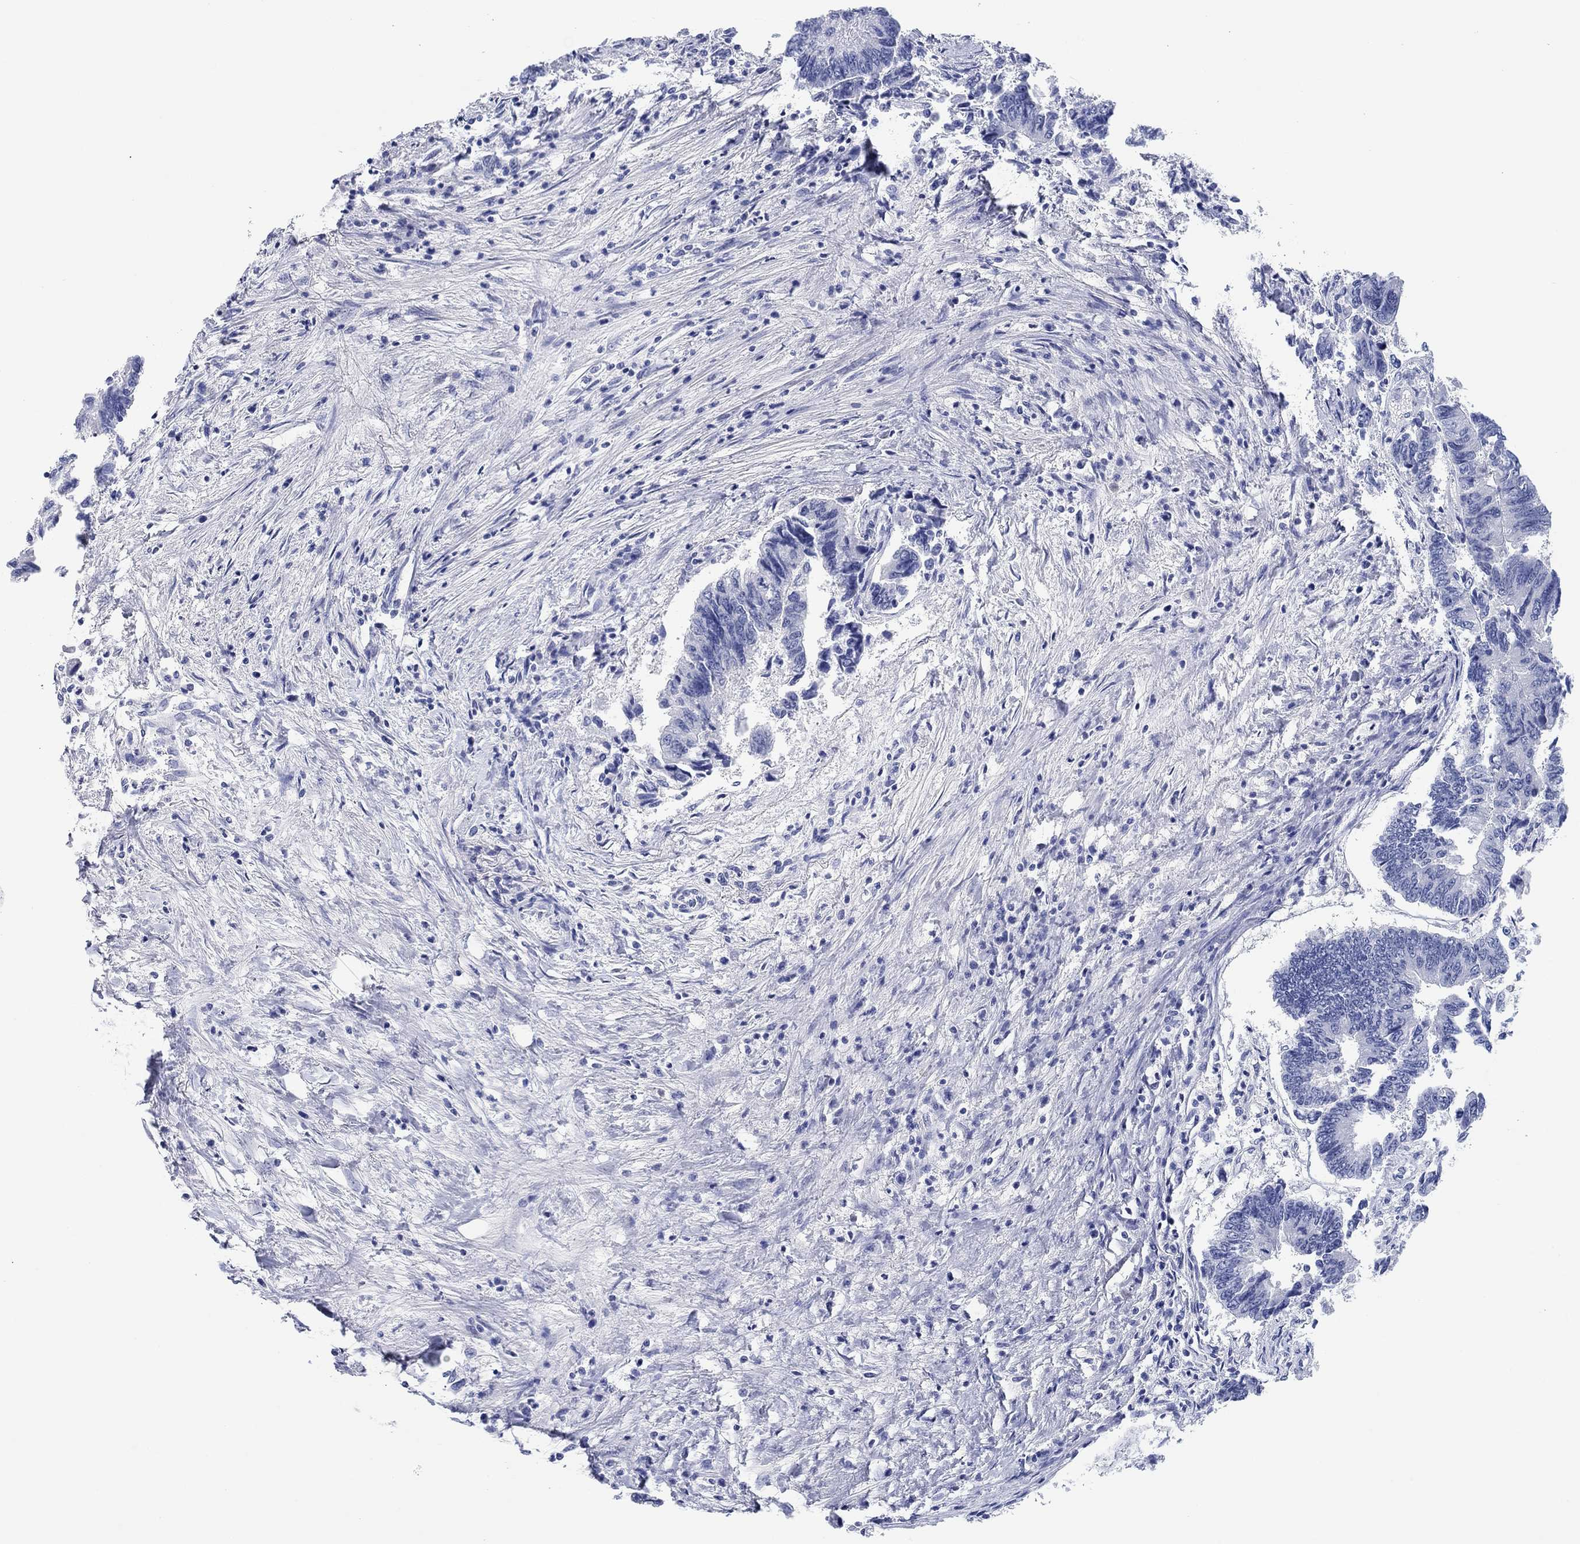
{"staining": {"intensity": "negative", "quantity": "none", "location": "none"}, "tissue": "colorectal cancer", "cell_type": "Tumor cells", "image_type": "cancer", "snomed": [{"axis": "morphology", "description": "Adenocarcinoma, NOS"}, {"axis": "topography", "description": "Colon"}], "caption": "The micrograph exhibits no staining of tumor cells in adenocarcinoma (colorectal).", "gene": "POU5F1", "patient": {"sex": "female", "age": 65}}